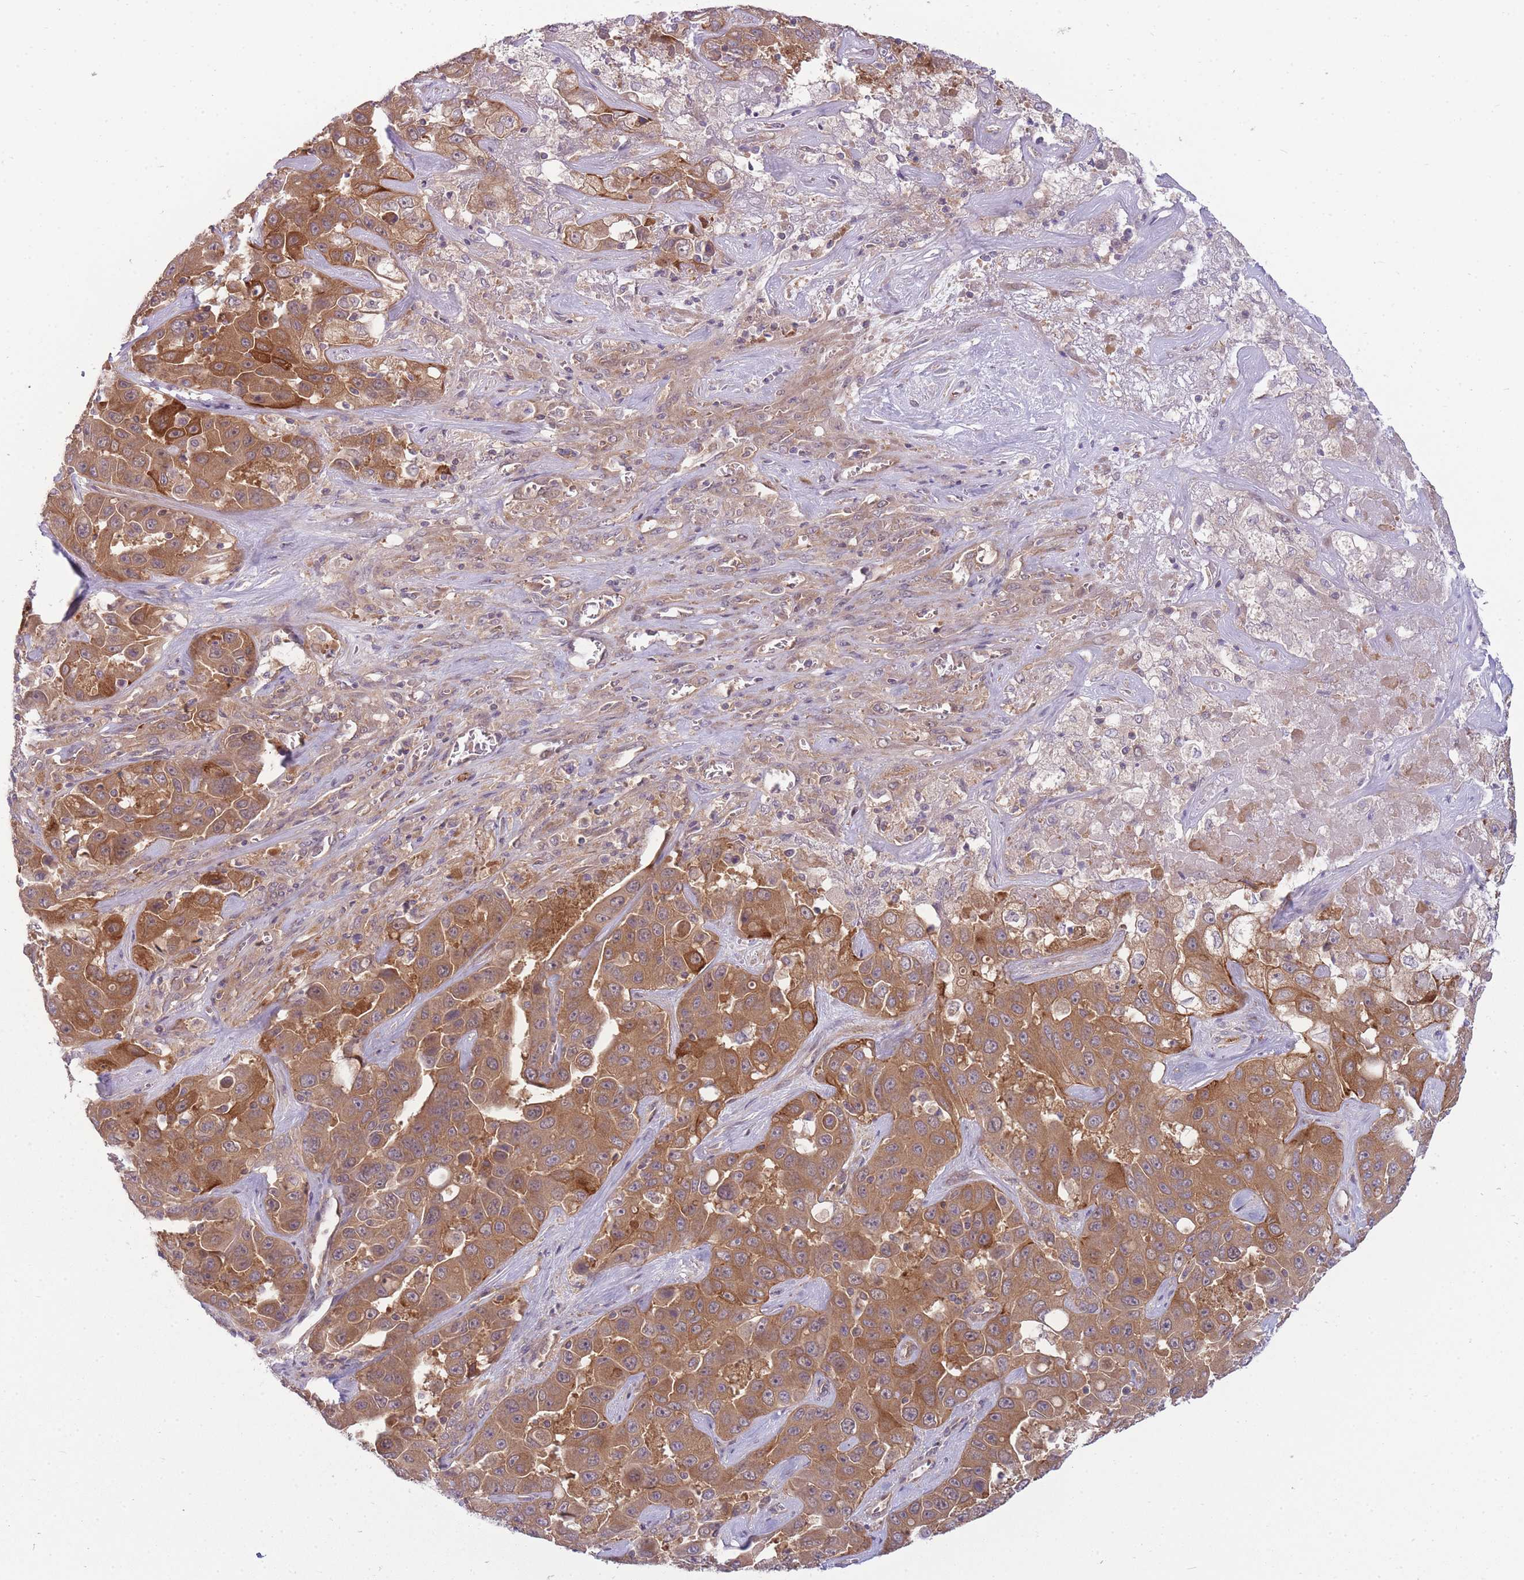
{"staining": {"intensity": "moderate", "quantity": ">75%", "location": "cytoplasmic/membranous"}, "tissue": "liver cancer", "cell_type": "Tumor cells", "image_type": "cancer", "snomed": [{"axis": "morphology", "description": "Cholangiocarcinoma"}, {"axis": "topography", "description": "Liver"}], "caption": "Liver cancer tissue reveals moderate cytoplasmic/membranous staining in about >75% of tumor cells, visualized by immunohistochemistry. (DAB IHC, brown staining for protein, blue staining for nuclei).", "gene": "PFDN6", "patient": {"sex": "female", "age": 52}}